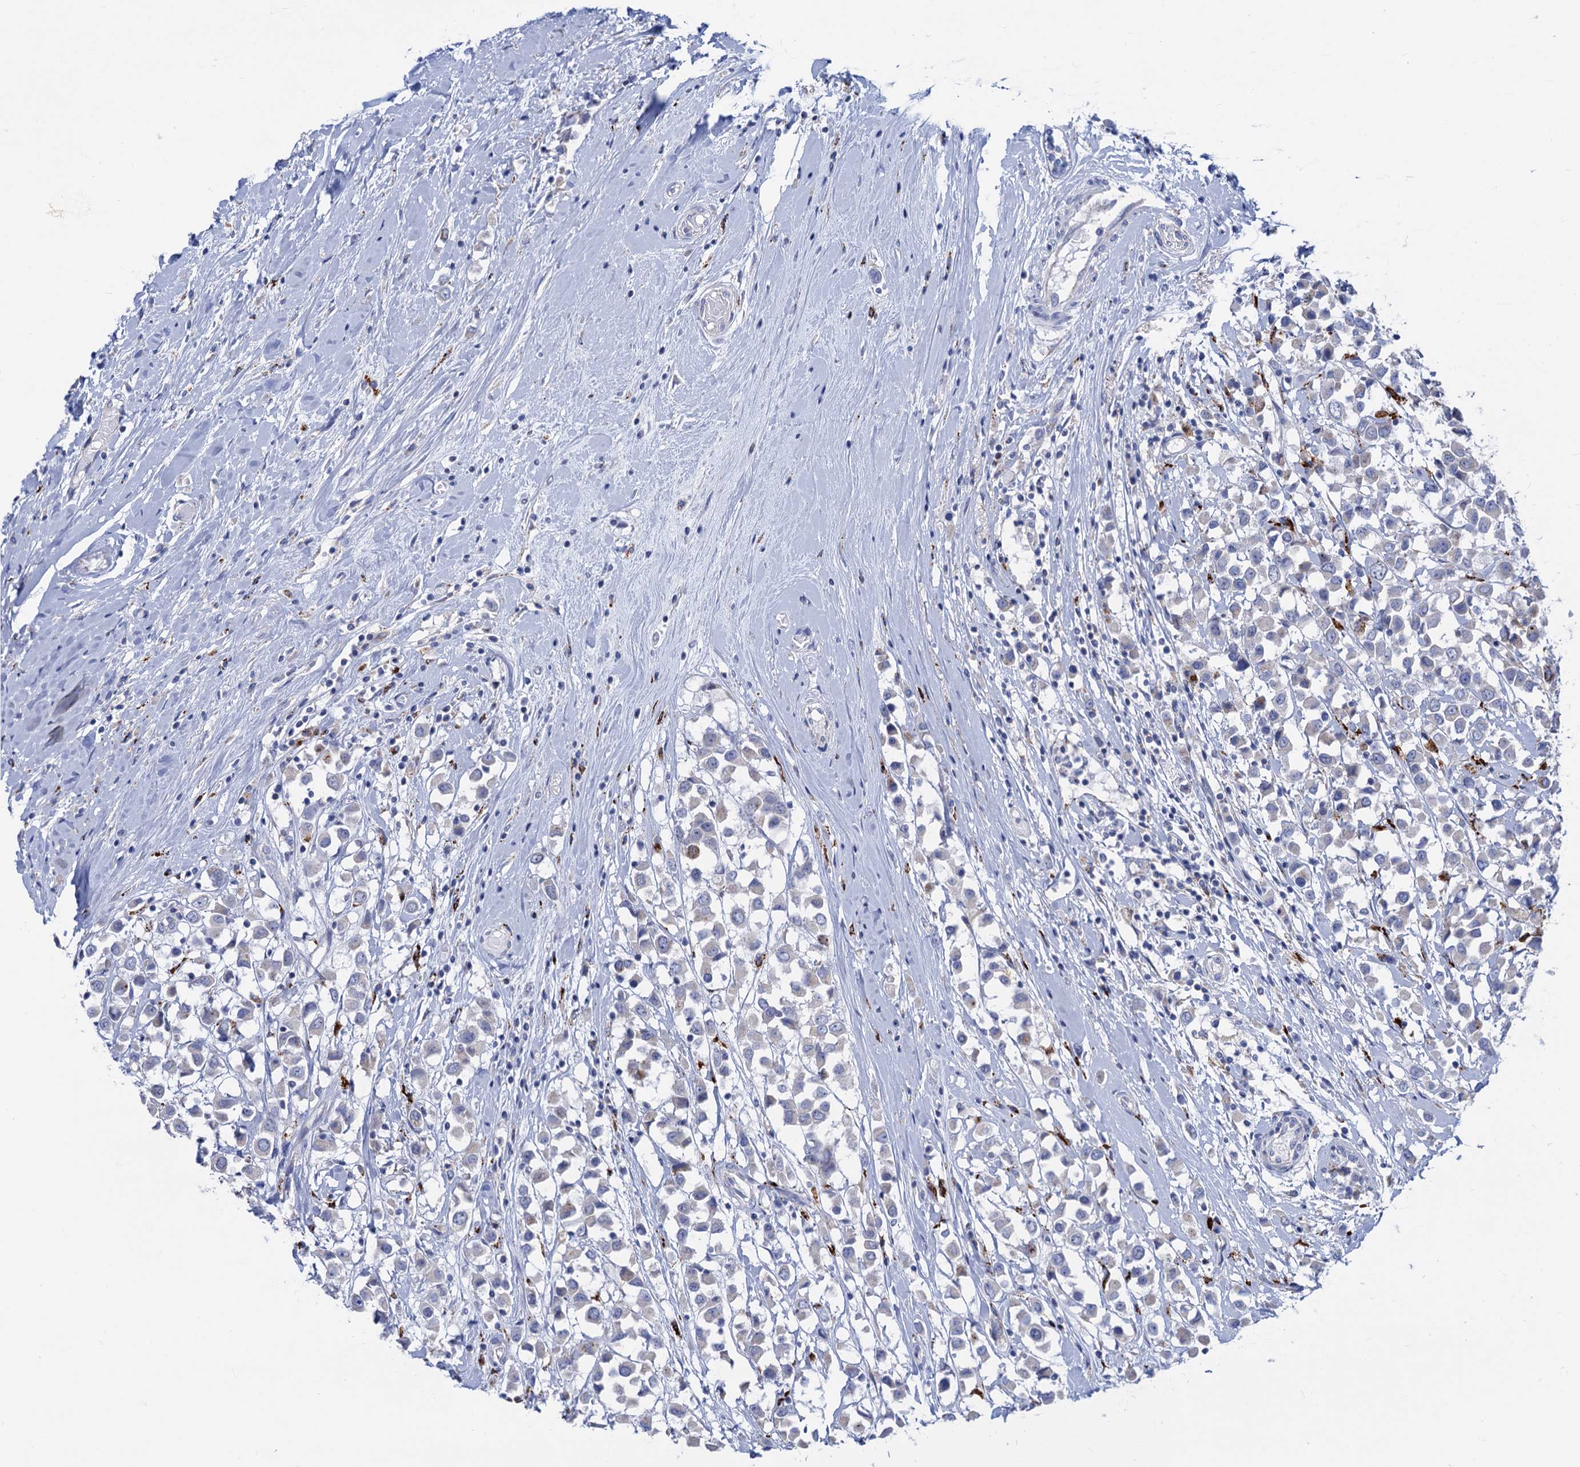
{"staining": {"intensity": "negative", "quantity": "none", "location": "none"}, "tissue": "breast cancer", "cell_type": "Tumor cells", "image_type": "cancer", "snomed": [{"axis": "morphology", "description": "Duct carcinoma"}, {"axis": "topography", "description": "Breast"}], "caption": "A high-resolution image shows IHC staining of breast cancer (intraductal carcinoma), which demonstrates no significant expression in tumor cells.", "gene": "ANKS3", "patient": {"sex": "female", "age": 61}}